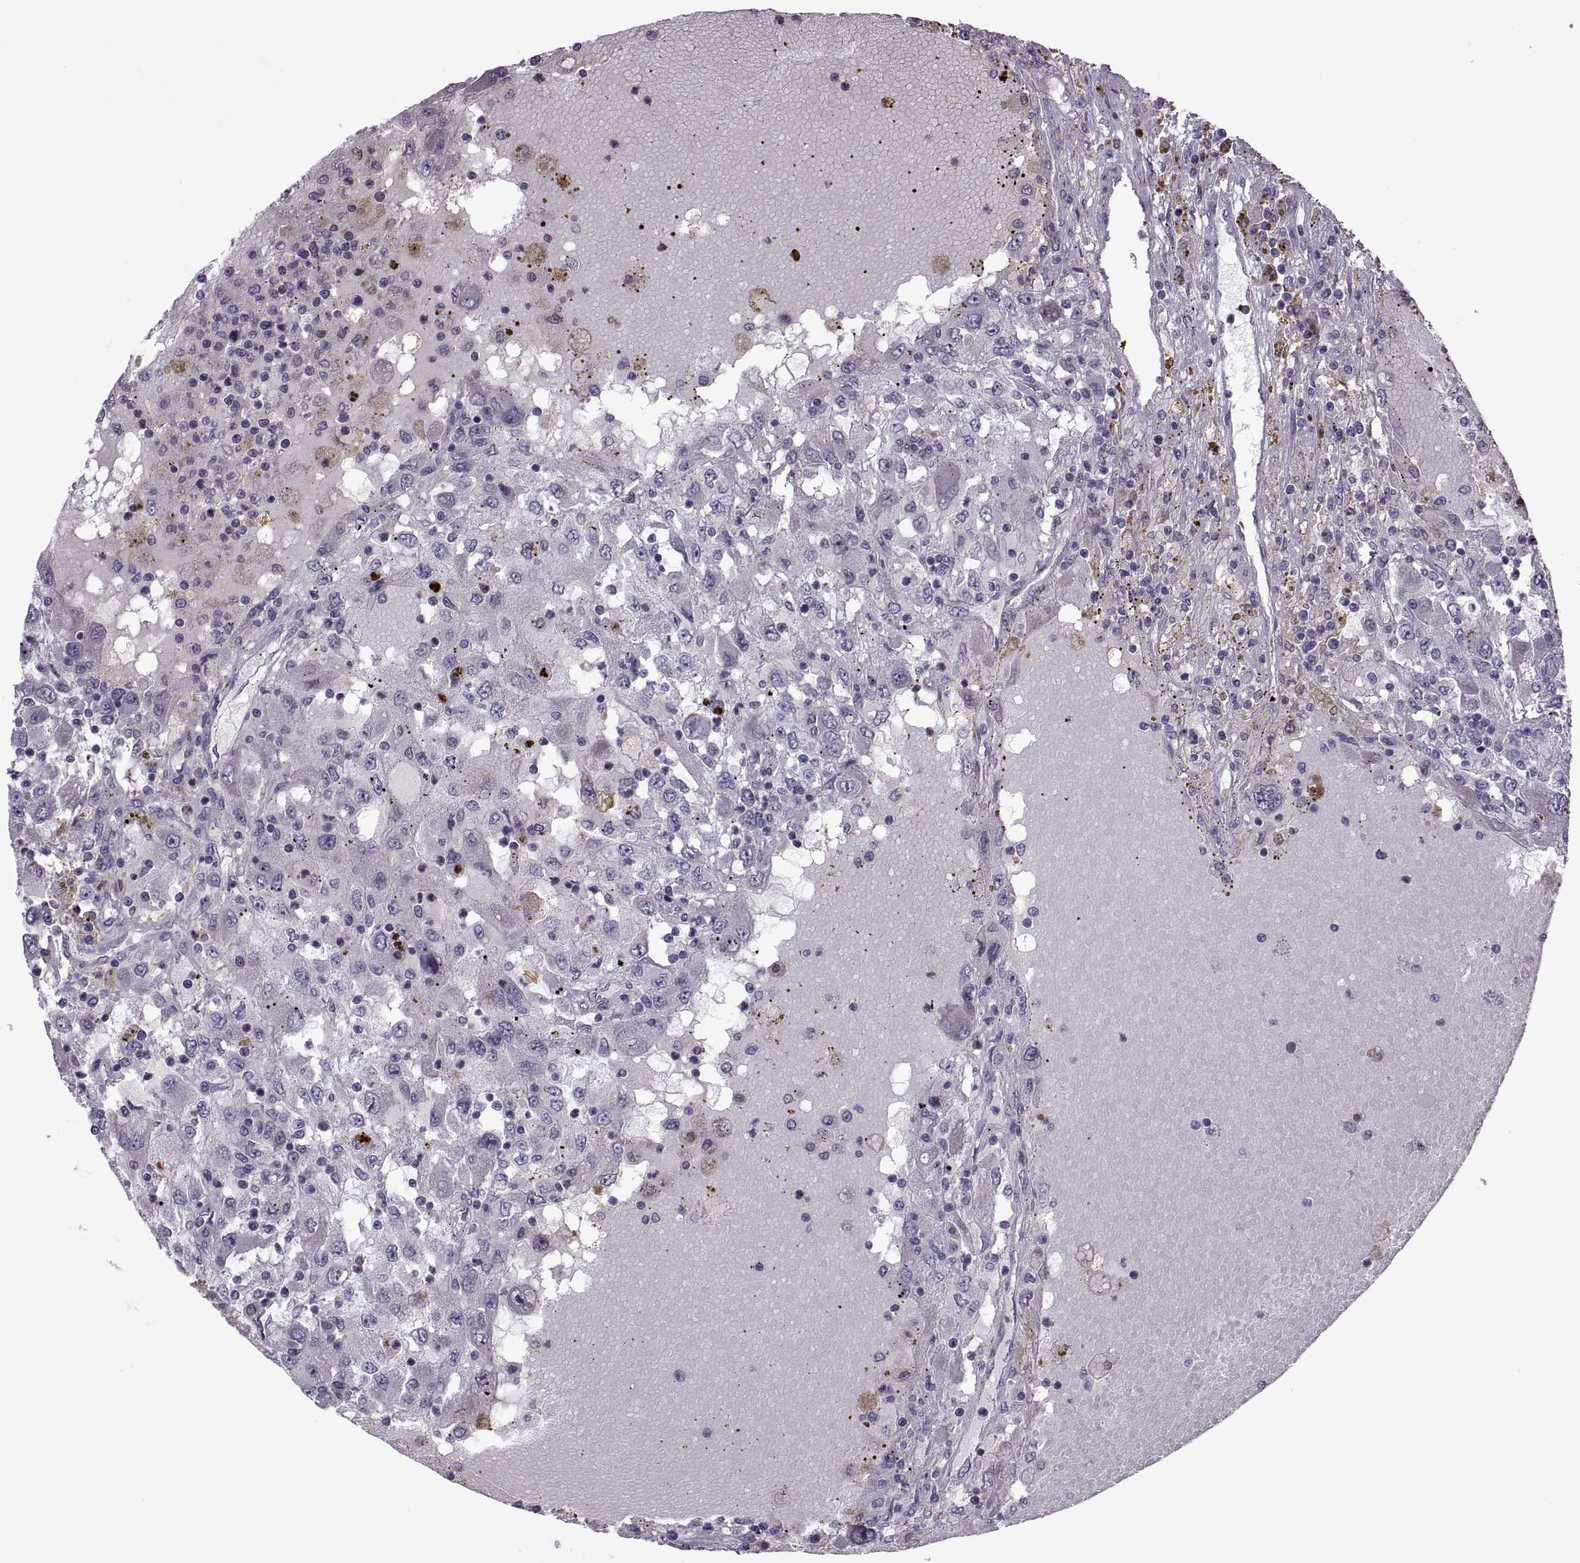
{"staining": {"intensity": "negative", "quantity": "none", "location": "none"}, "tissue": "renal cancer", "cell_type": "Tumor cells", "image_type": "cancer", "snomed": [{"axis": "morphology", "description": "Adenocarcinoma, NOS"}, {"axis": "topography", "description": "Kidney"}], "caption": "Tumor cells show no significant positivity in renal adenocarcinoma.", "gene": "ODF3", "patient": {"sex": "female", "age": 67}}